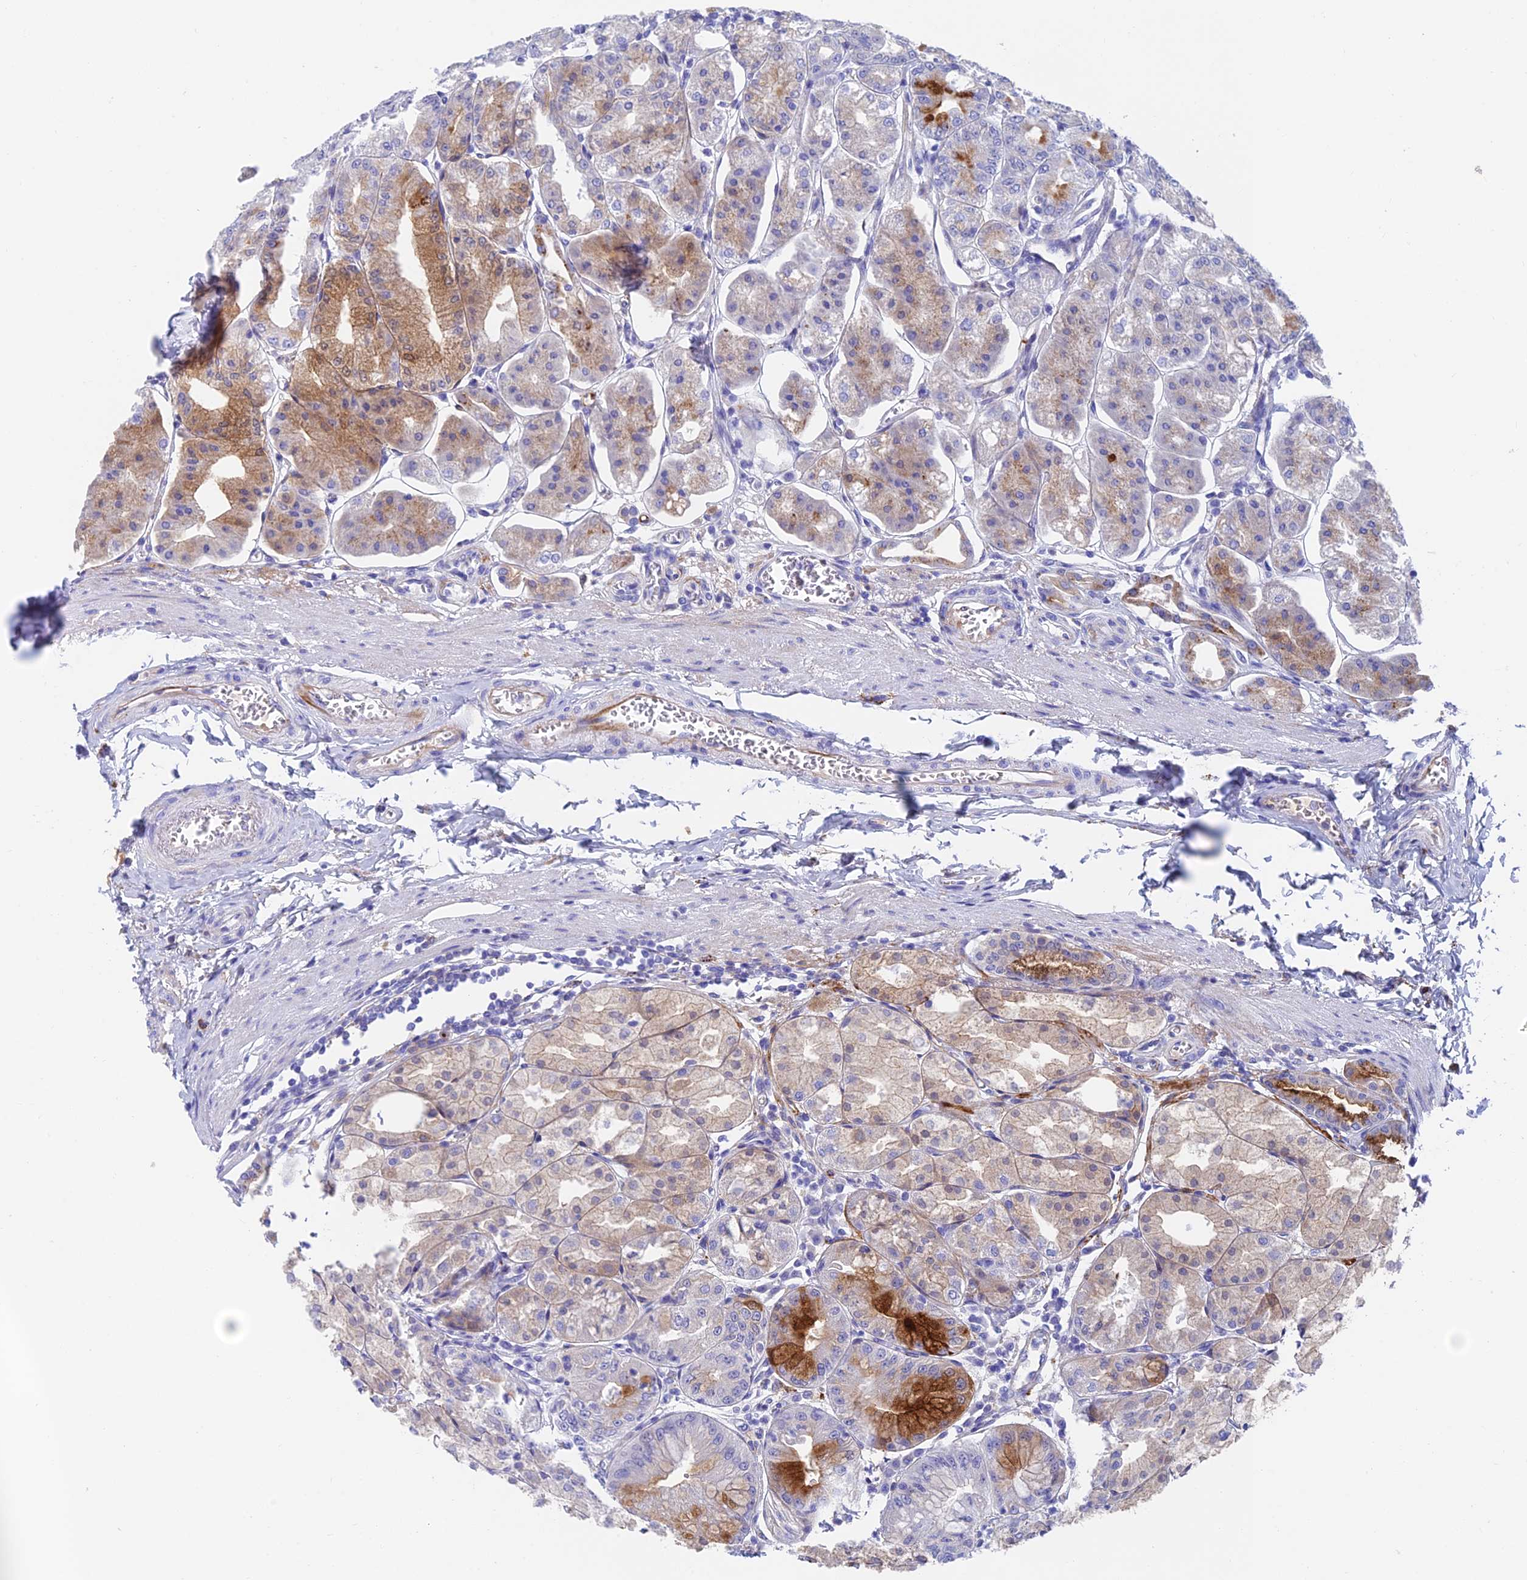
{"staining": {"intensity": "moderate", "quantity": "25%-75%", "location": "cytoplasmic/membranous"}, "tissue": "stomach", "cell_type": "Glandular cells", "image_type": "normal", "snomed": [{"axis": "morphology", "description": "Normal tissue, NOS"}, {"axis": "topography", "description": "Stomach, lower"}], "caption": "Protein analysis of unremarkable stomach shows moderate cytoplasmic/membranous expression in approximately 25%-75% of glandular cells. (Stains: DAB in brown, nuclei in blue, Microscopy: brightfield microscopy at high magnification).", "gene": "ADAMTS13", "patient": {"sex": "male", "age": 71}}